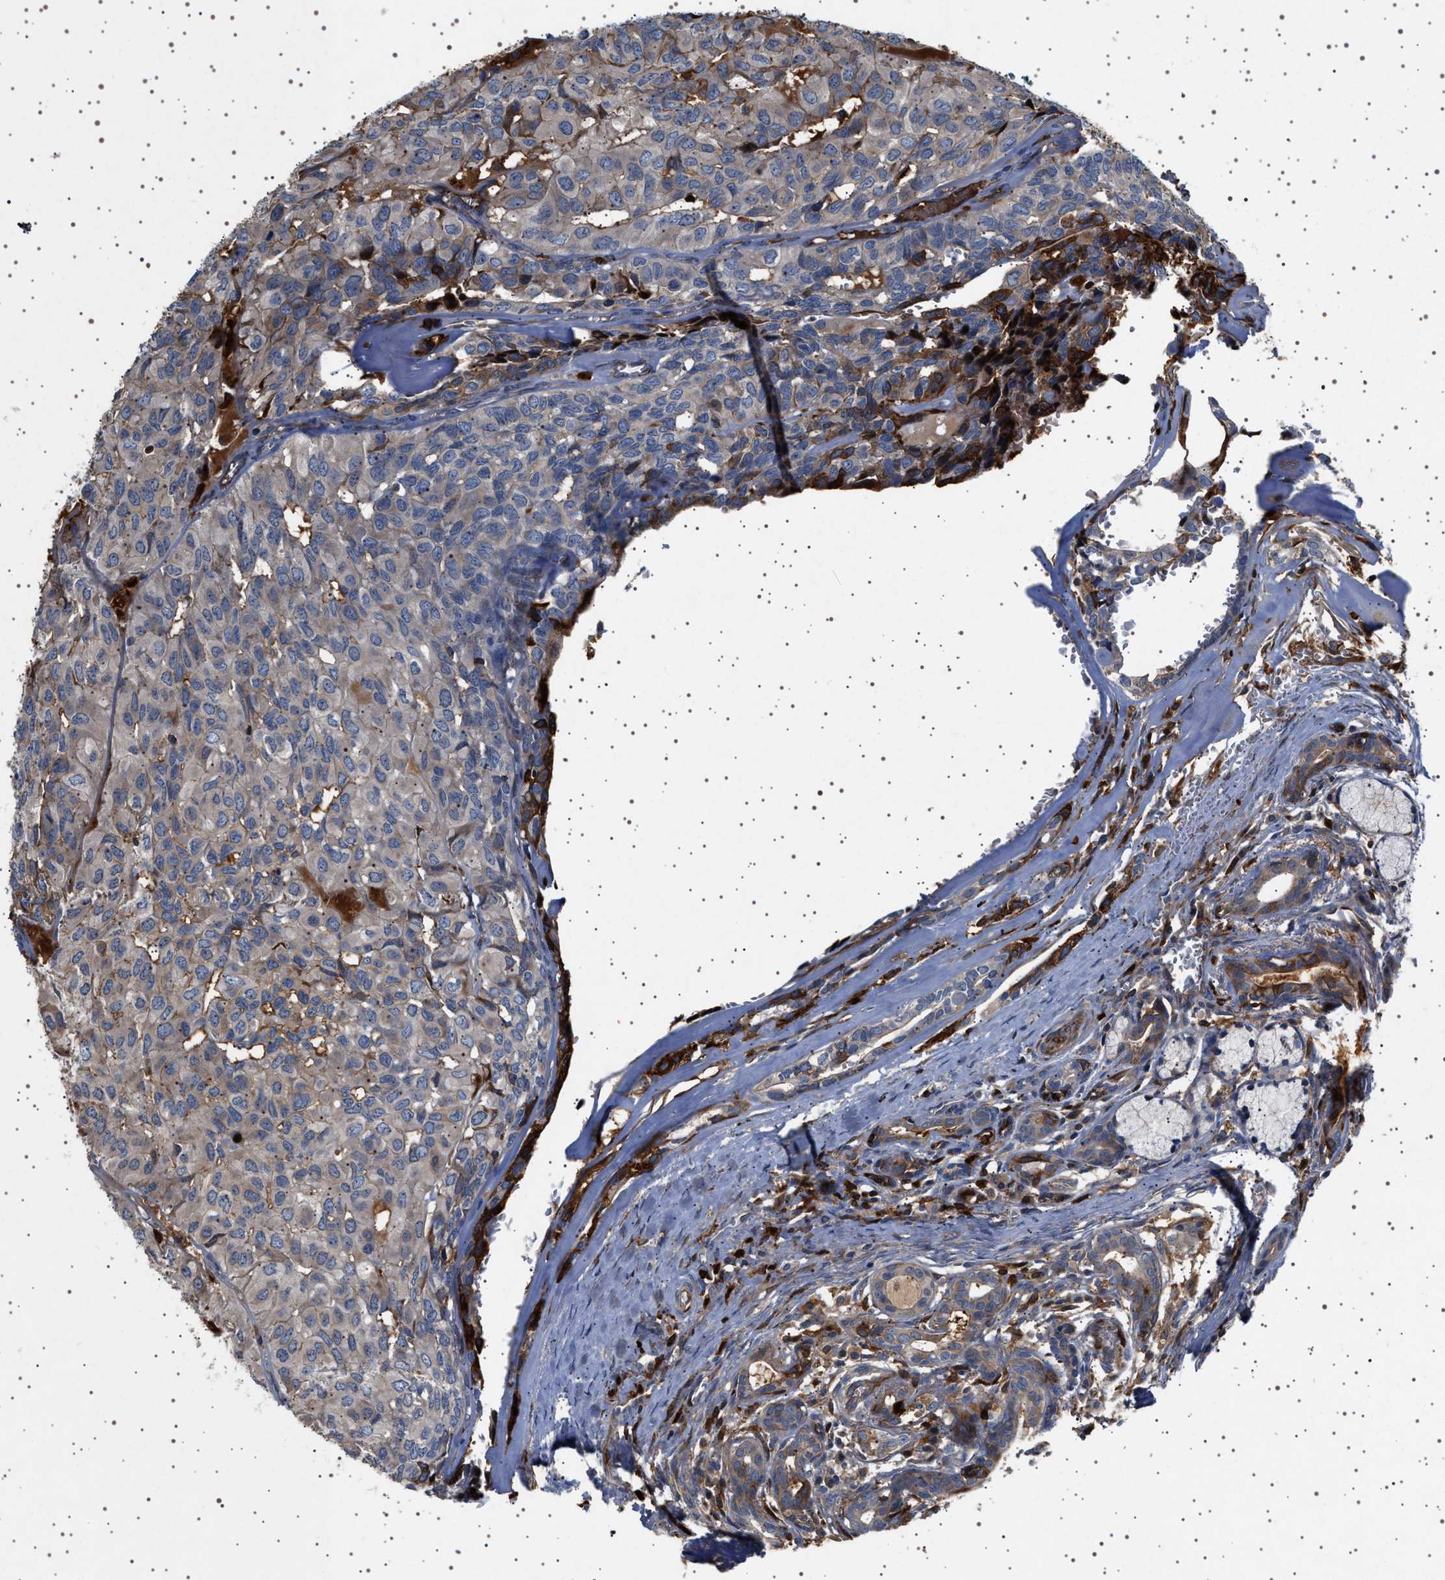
{"staining": {"intensity": "negative", "quantity": "none", "location": "none"}, "tissue": "head and neck cancer", "cell_type": "Tumor cells", "image_type": "cancer", "snomed": [{"axis": "morphology", "description": "Adenocarcinoma, NOS"}, {"axis": "topography", "description": "Salivary gland, NOS"}, {"axis": "topography", "description": "Head-Neck"}], "caption": "The immunohistochemistry (IHC) image has no significant staining in tumor cells of adenocarcinoma (head and neck) tissue.", "gene": "FICD", "patient": {"sex": "female", "age": 76}}